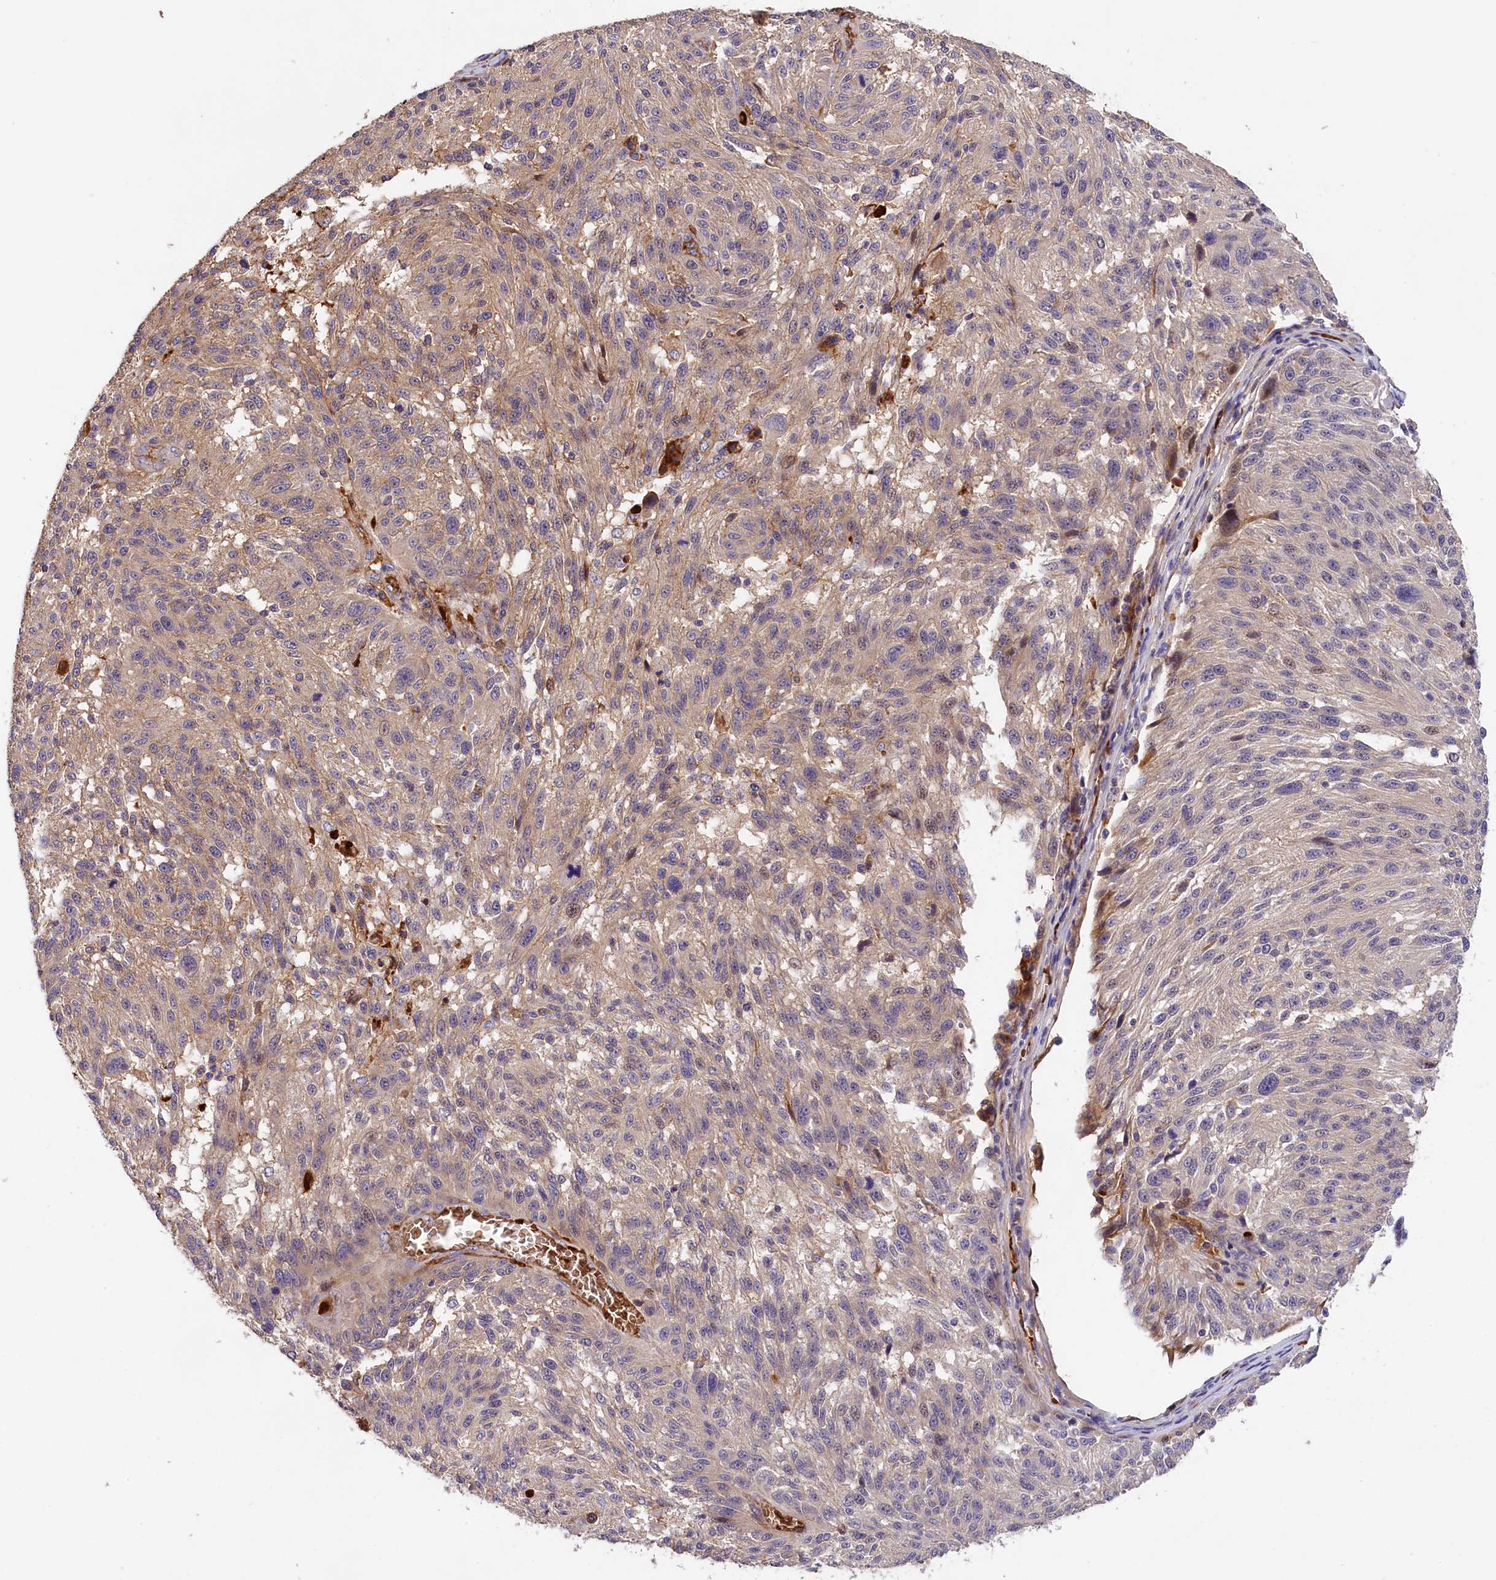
{"staining": {"intensity": "weak", "quantity": "<25%", "location": "cytoplasmic/membranous"}, "tissue": "melanoma", "cell_type": "Tumor cells", "image_type": "cancer", "snomed": [{"axis": "morphology", "description": "Malignant melanoma, NOS"}, {"axis": "topography", "description": "Skin"}], "caption": "Image shows no protein positivity in tumor cells of melanoma tissue. (DAB immunohistochemistry (IHC) visualized using brightfield microscopy, high magnification).", "gene": "PHAF1", "patient": {"sex": "male", "age": 53}}